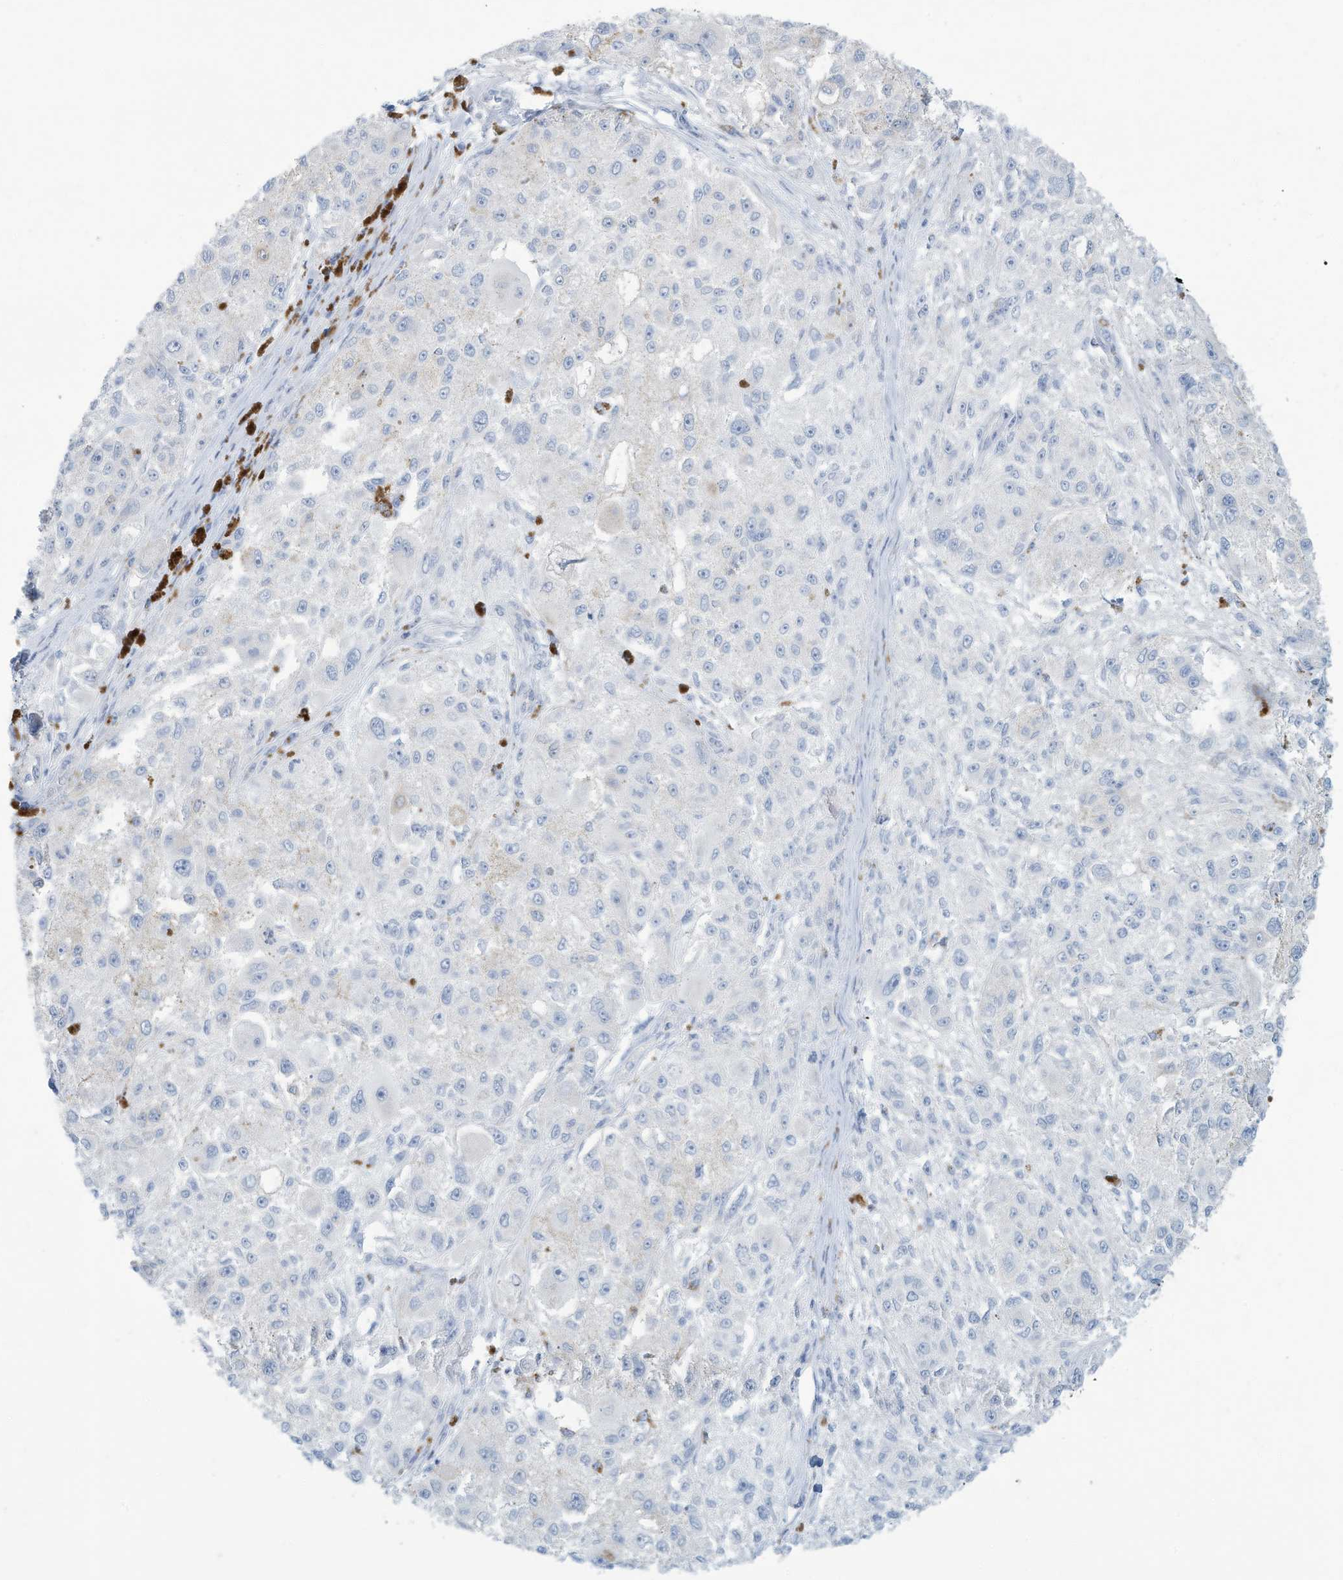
{"staining": {"intensity": "negative", "quantity": "none", "location": "none"}, "tissue": "melanoma", "cell_type": "Tumor cells", "image_type": "cancer", "snomed": [{"axis": "morphology", "description": "Necrosis, NOS"}, {"axis": "morphology", "description": "Malignant melanoma, NOS"}, {"axis": "topography", "description": "Skin"}], "caption": "DAB immunohistochemical staining of melanoma exhibits no significant staining in tumor cells.", "gene": "ERI2", "patient": {"sex": "female", "age": 87}}